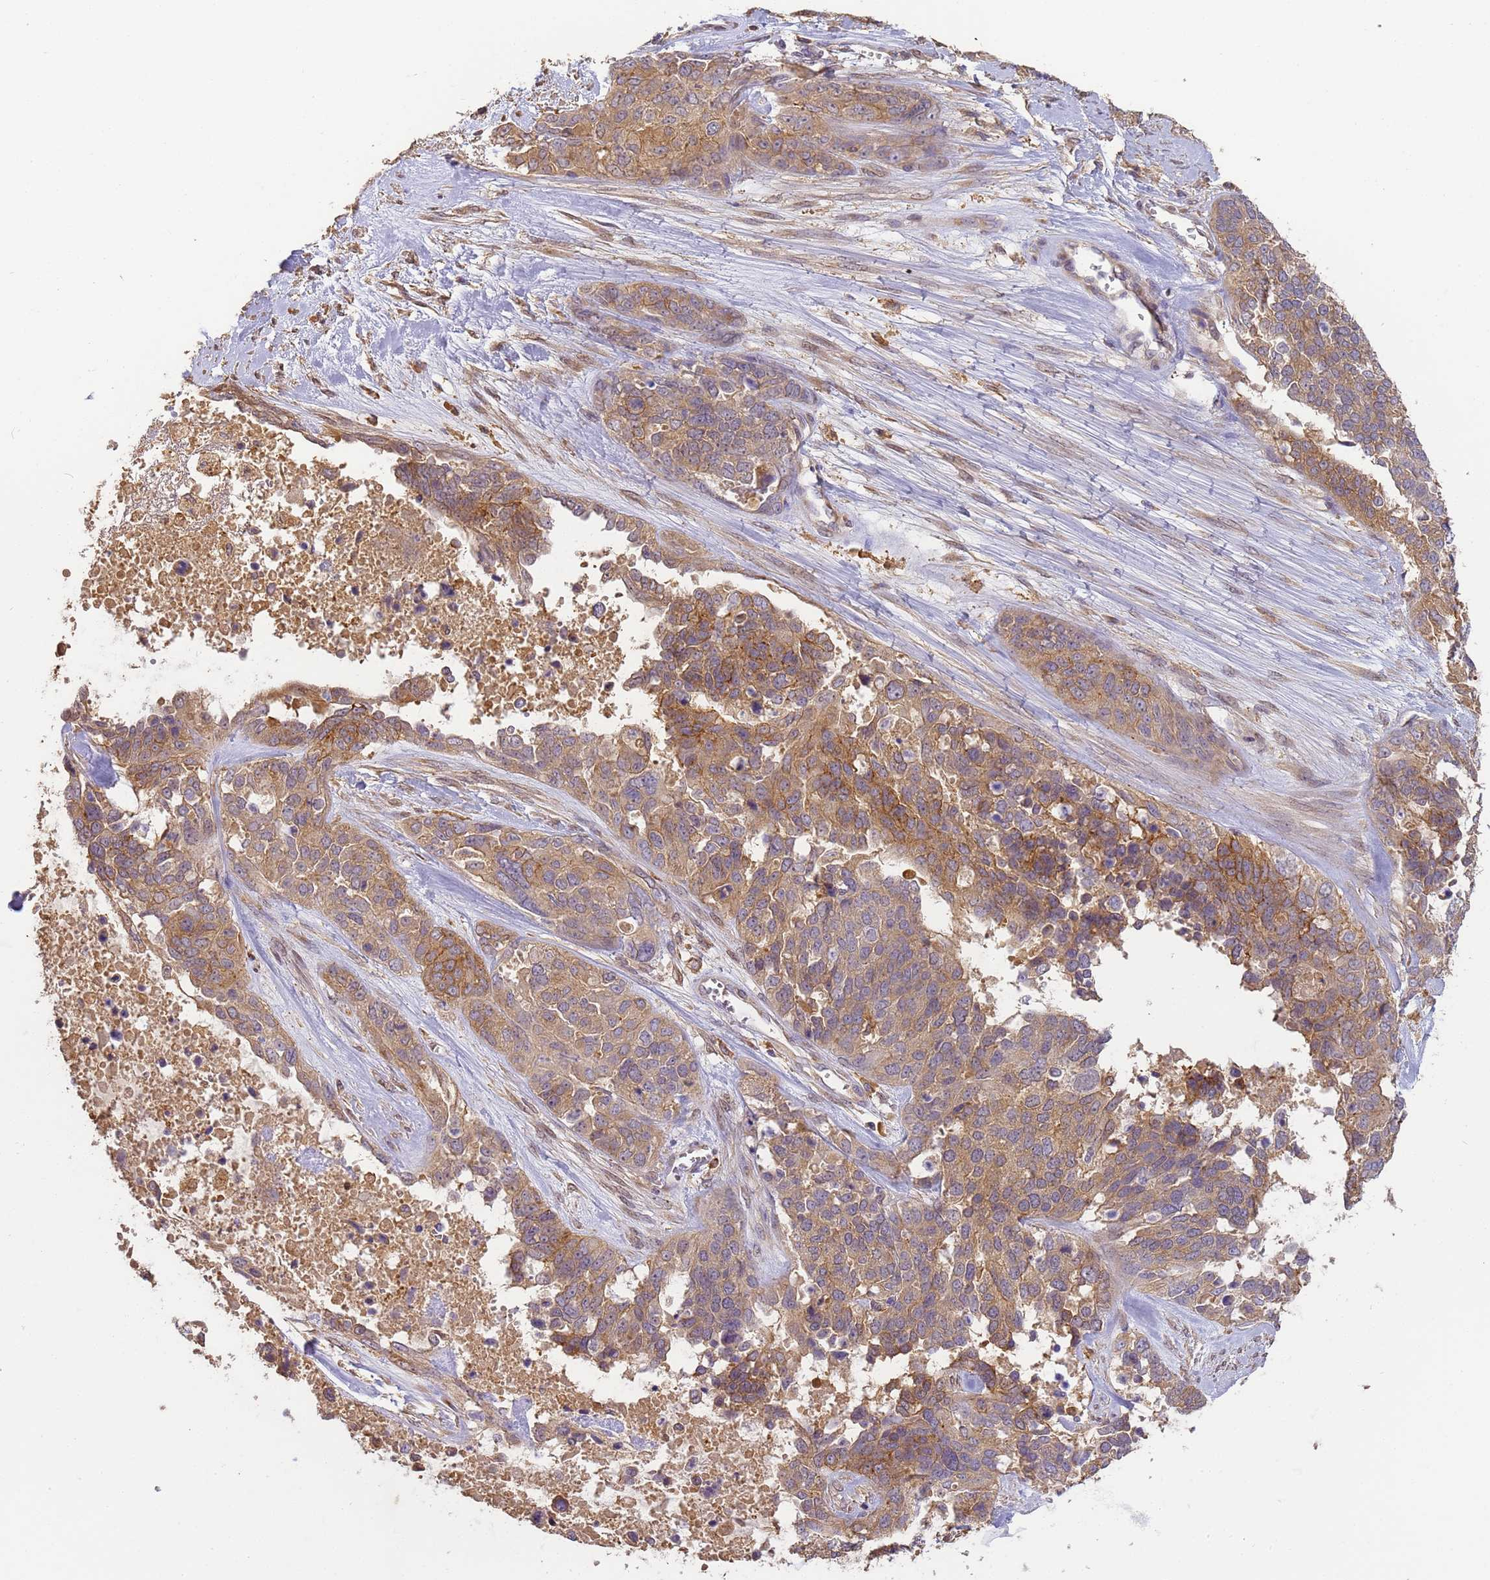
{"staining": {"intensity": "moderate", "quantity": ">75%", "location": "cytoplasmic/membranous"}, "tissue": "ovarian cancer", "cell_type": "Tumor cells", "image_type": "cancer", "snomed": [{"axis": "morphology", "description": "Cystadenocarcinoma, serous, NOS"}, {"axis": "topography", "description": "Ovary"}], "caption": "Protein staining shows moderate cytoplasmic/membranous staining in approximately >75% of tumor cells in ovarian cancer. (DAB = brown stain, brightfield microscopy at high magnification).", "gene": "M6PR", "patient": {"sex": "female", "age": 44}}